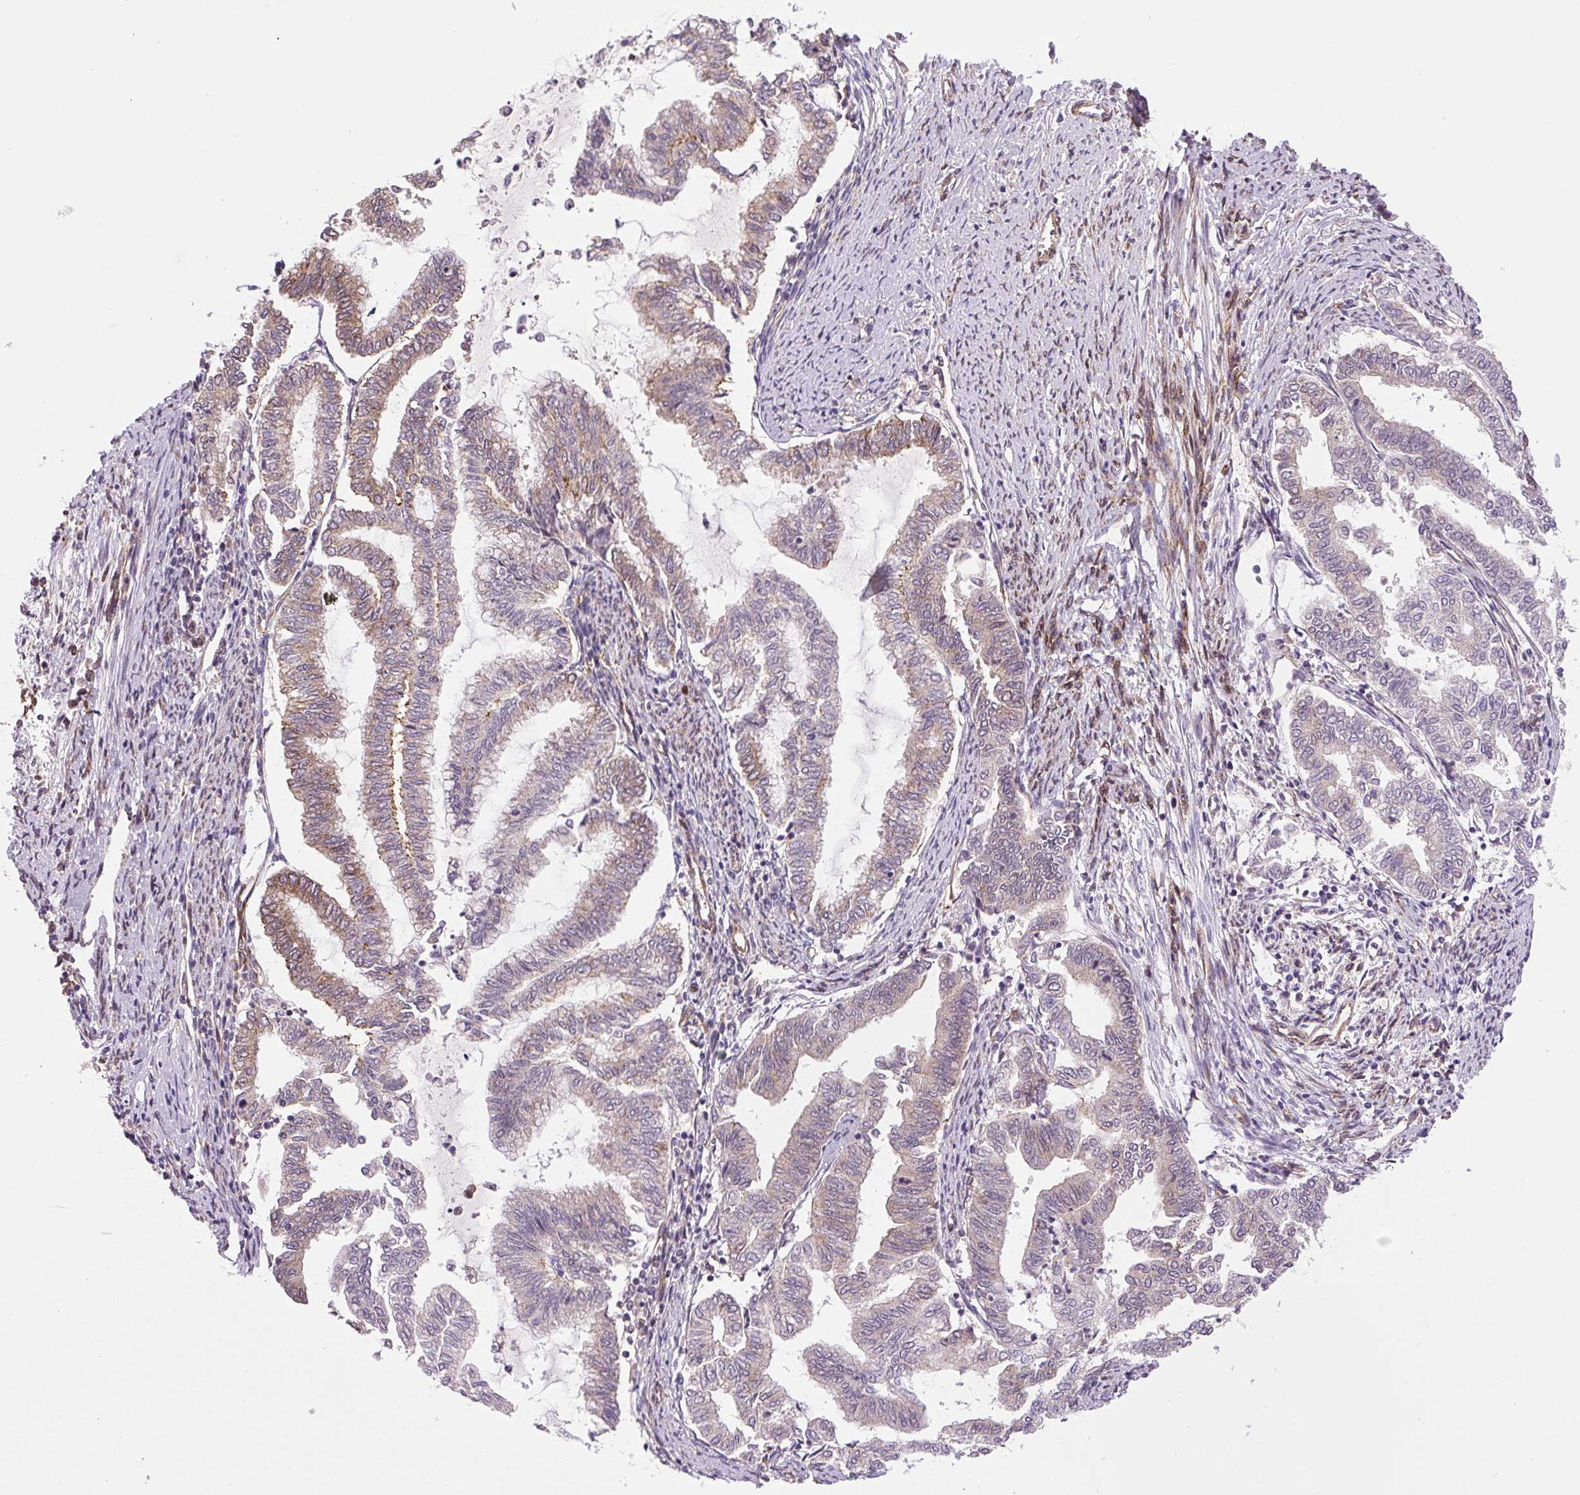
{"staining": {"intensity": "moderate", "quantity": "<25%", "location": "cytoplasmic/membranous"}, "tissue": "endometrial cancer", "cell_type": "Tumor cells", "image_type": "cancer", "snomed": [{"axis": "morphology", "description": "Adenocarcinoma, NOS"}, {"axis": "topography", "description": "Endometrium"}], "caption": "There is low levels of moderate cytoplasmic/membranous staining in tumor cells of endometrial adenocarcinoma, as demonstrated by immunohistochemical staining (brown color).", "gene": "SEPTIN10", "patient": {"sex": "female", "age": 79}}